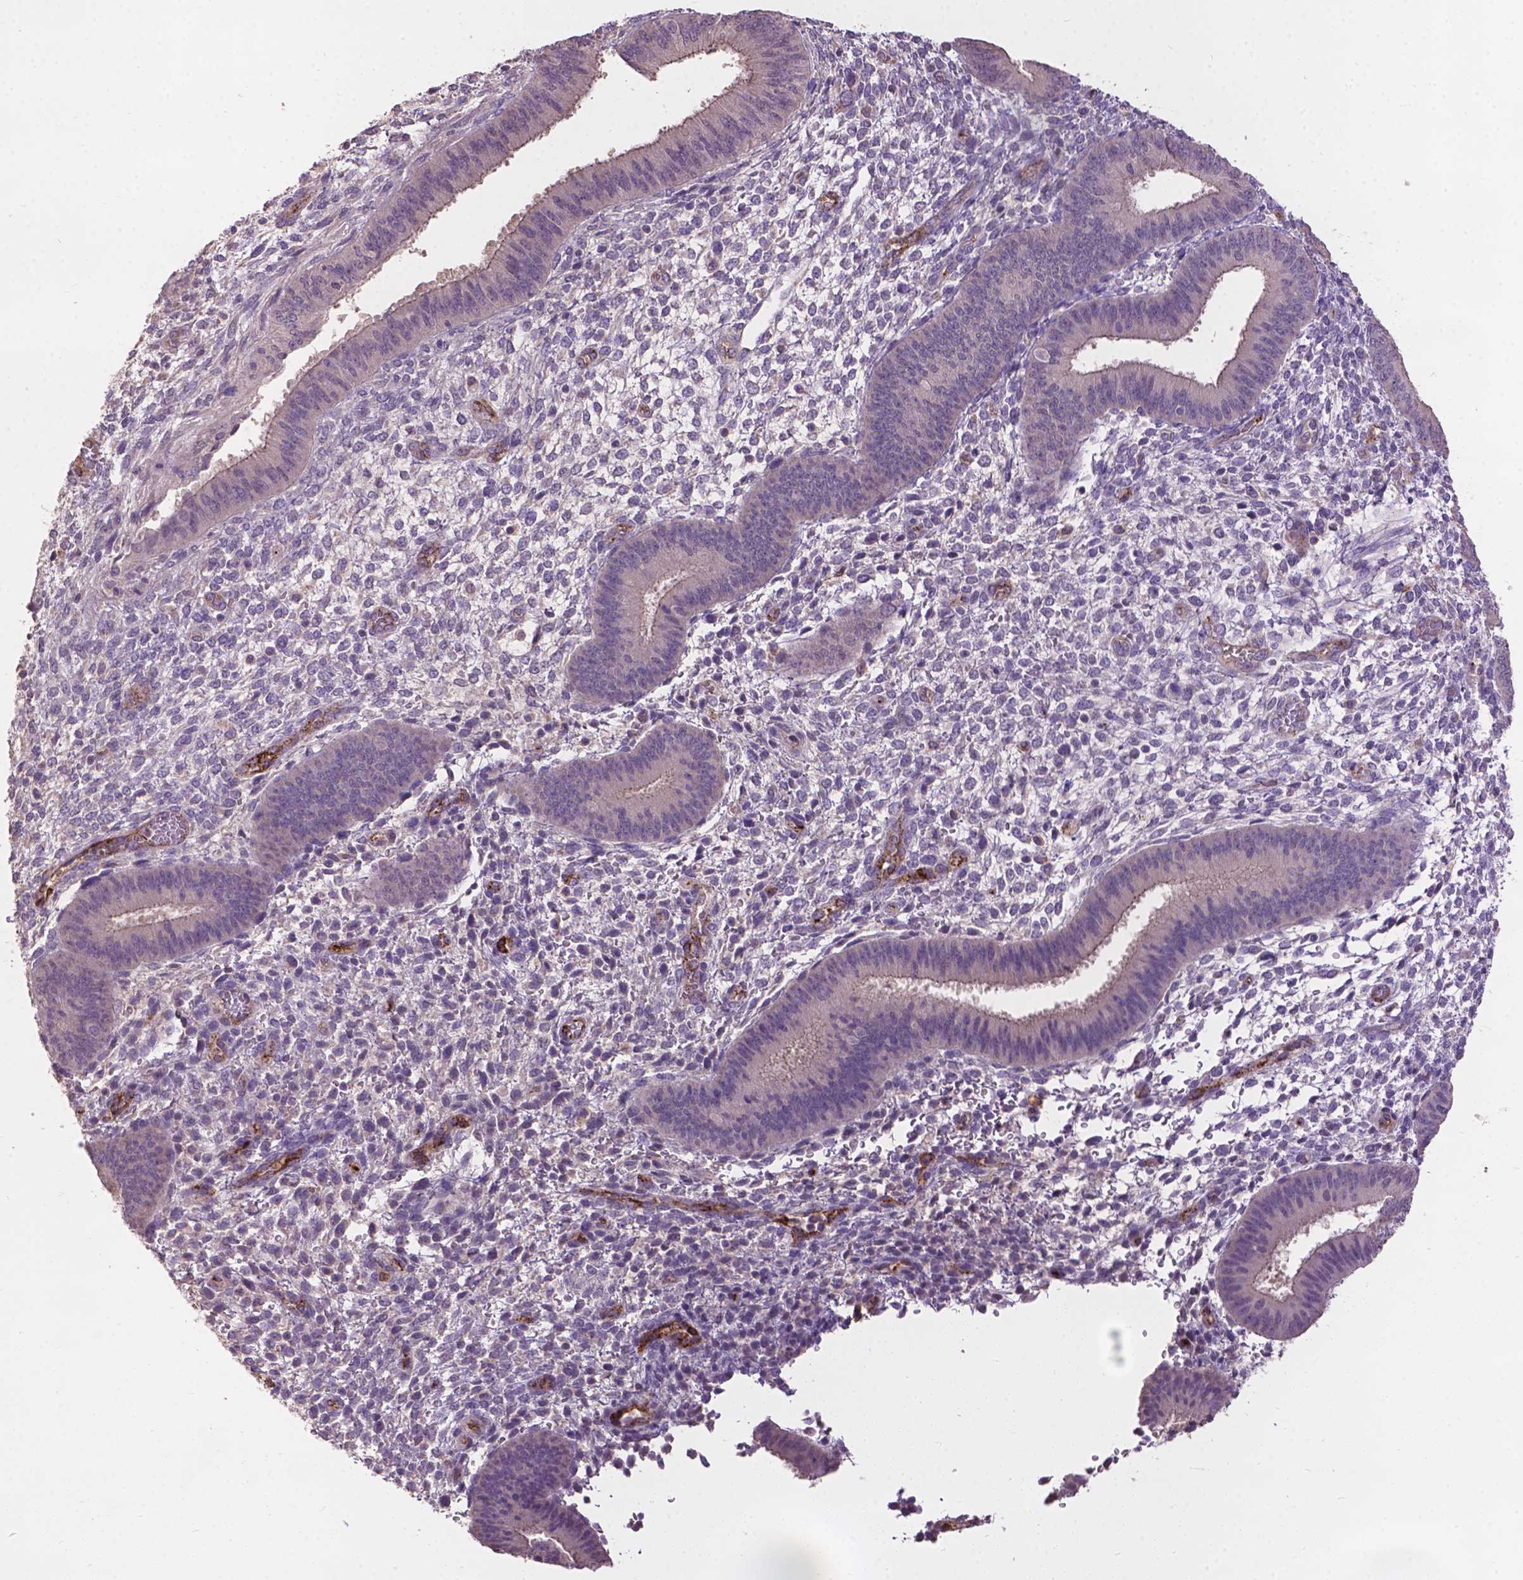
{"staining": {"intensity": "negative", "quantity": "none", "location": "none"}, "tissue": "endometrium", "cell_type": "Cells in endometrial stroma", "image_type": "normal", "snomed": [{"axis": "morphology", "description": "Normal tissue, NOS"}, {"axis": "topography", "description": "Endometrium"}], "caption": "Benign endometrium was stained to show a protein in brown. There is no significant positivity in cells in endometrial stroma. (DAB IHC, high magnification).", "gene": "ZNF337", "patient": {"sex": "female", "age": 39}}